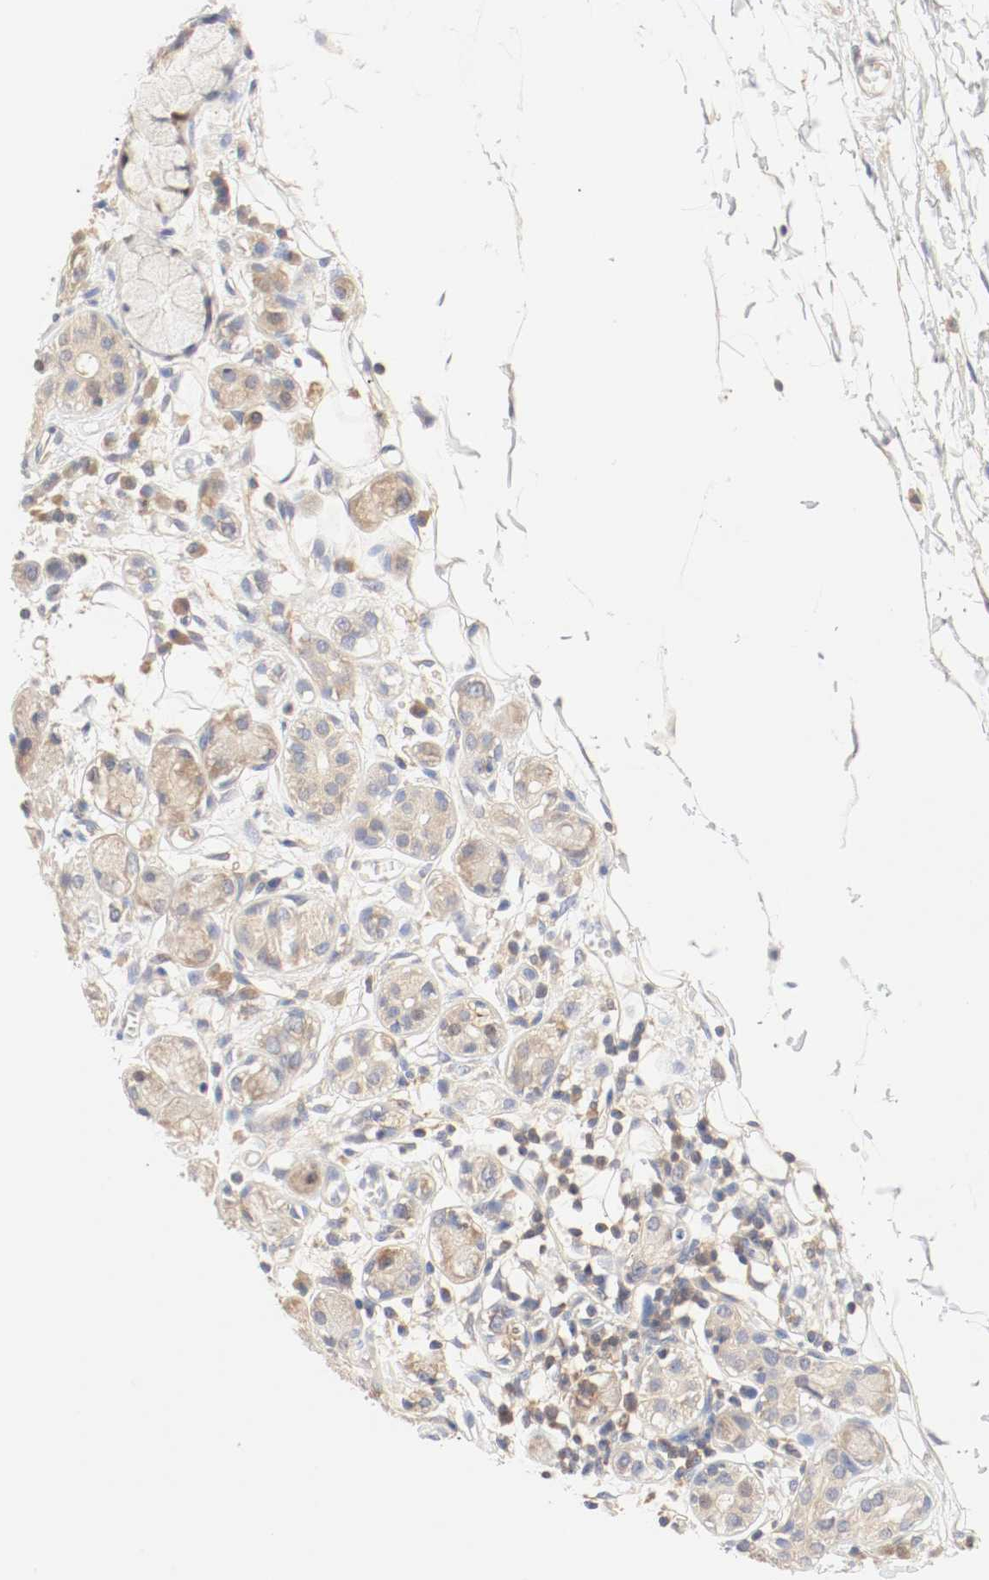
{"staining": {"intensity": "negative", "quantity": "none", "location": "none"}, "tissue": "soft tissue", "cell_type": "Fibroblasts", "image_type": "normal", "snomed": [{"axis": "morphology", "description": "Normal tissue, NOS"}, {"axis": "morphology", "description": "Inflammation, NOS"}, {"axis": "topography", "description": "Vascular tissue"}, {"axis": "topography", "description": "Salivary gland"}], "caption": "Protein analysis of normal soft tissue reveals no significant expression in fibroblasts. Nuclei are stained in blue.", "gene": "GIT1", "patient": {"sex": "female", "age": 75}}